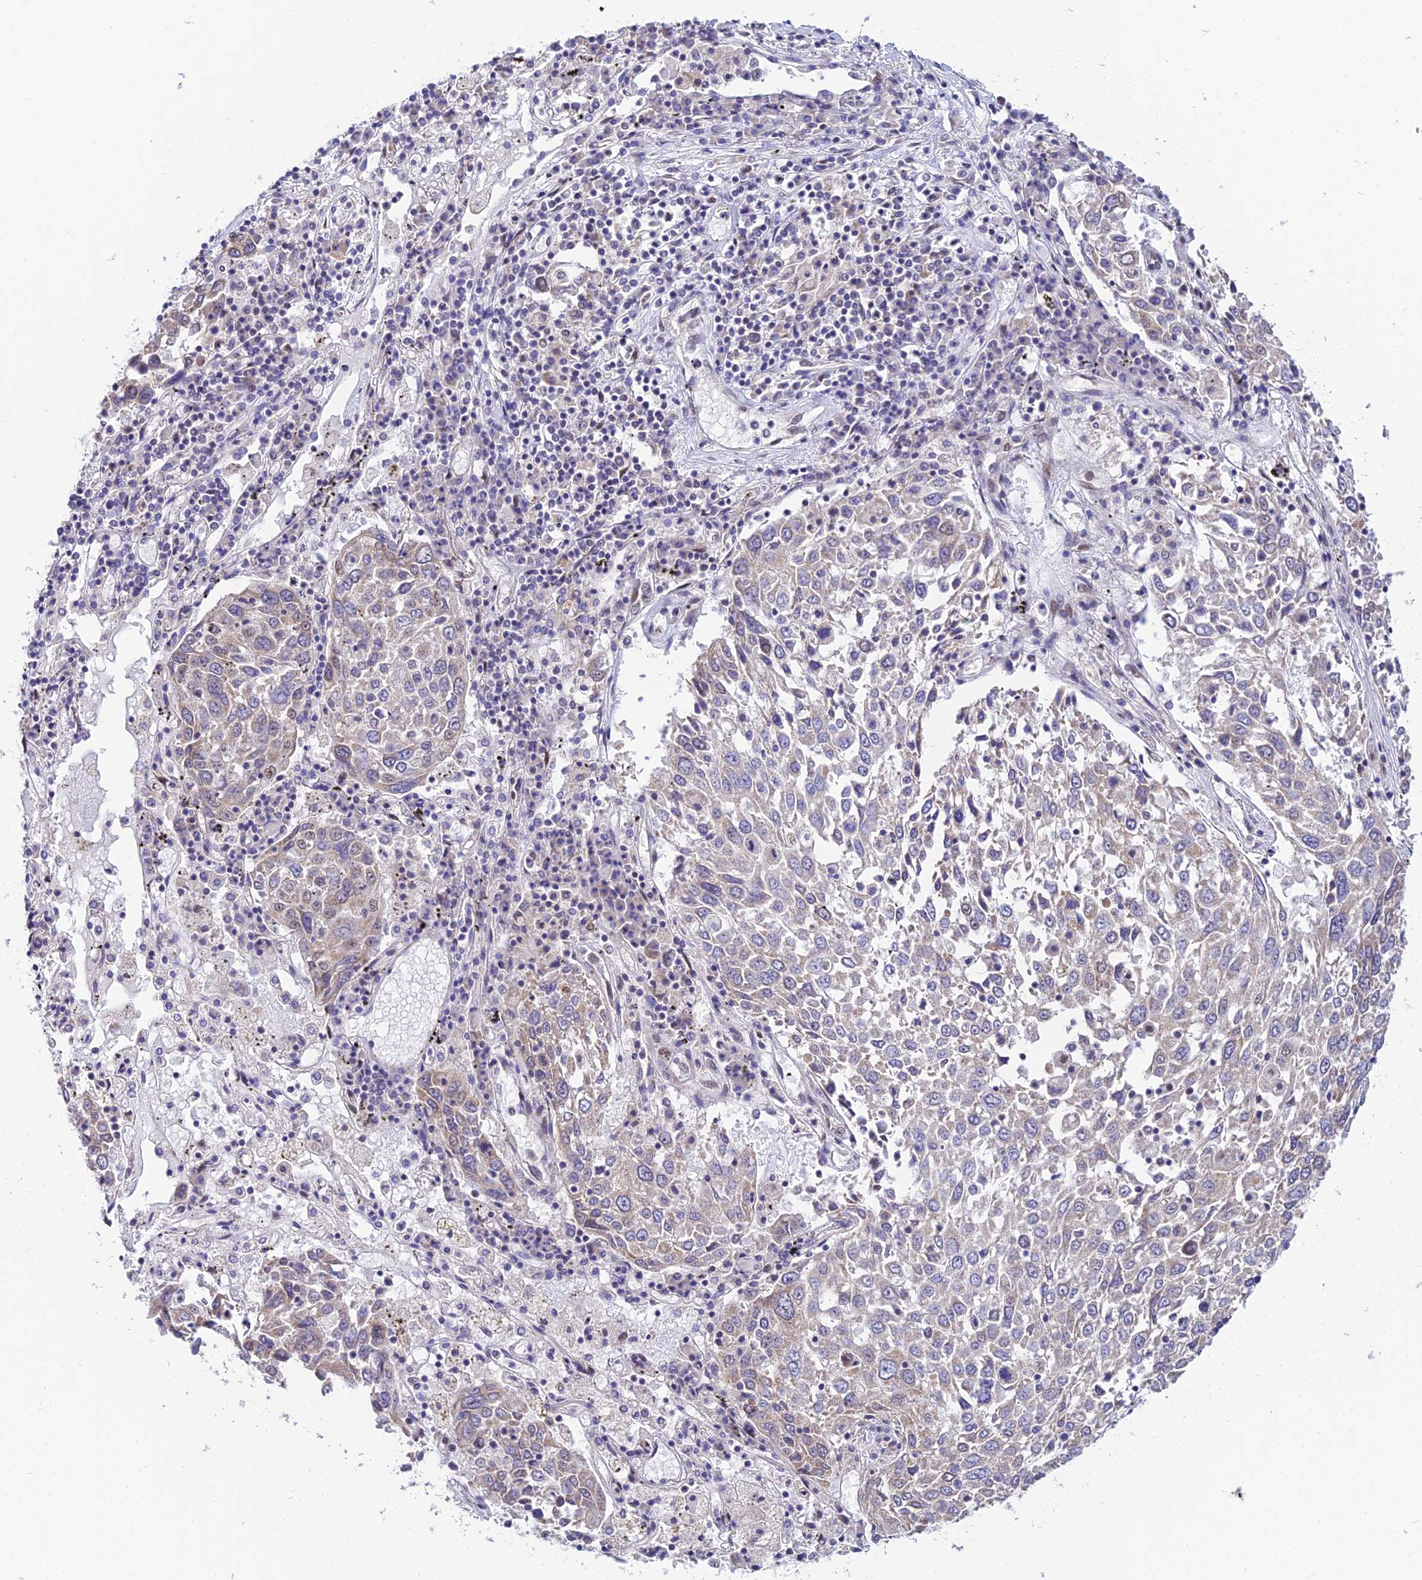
{"staining": {"intensity": "weak", "quantity": "<25%", "location": "cytoplasmic/membranous"}, "tissue": "lung cancer", "cell_type": "Tumor cells", "image_type": "cancer", "snomed": [{"axis": "morphology", "description": "Squamous cell carcinoma, NOS"}, {"axis": "topography", "description": "Lung"}], "caption": "IHC photomicrograph of neoplastic tissue: lung cancer (squamous cell carcinoma) stained with DAB (3,3'-diaminobenzidine) shows no significant protein positivity in tumor cells.", "gene": "C2orf49", "patient": {"sex": "male", "age": 65}}